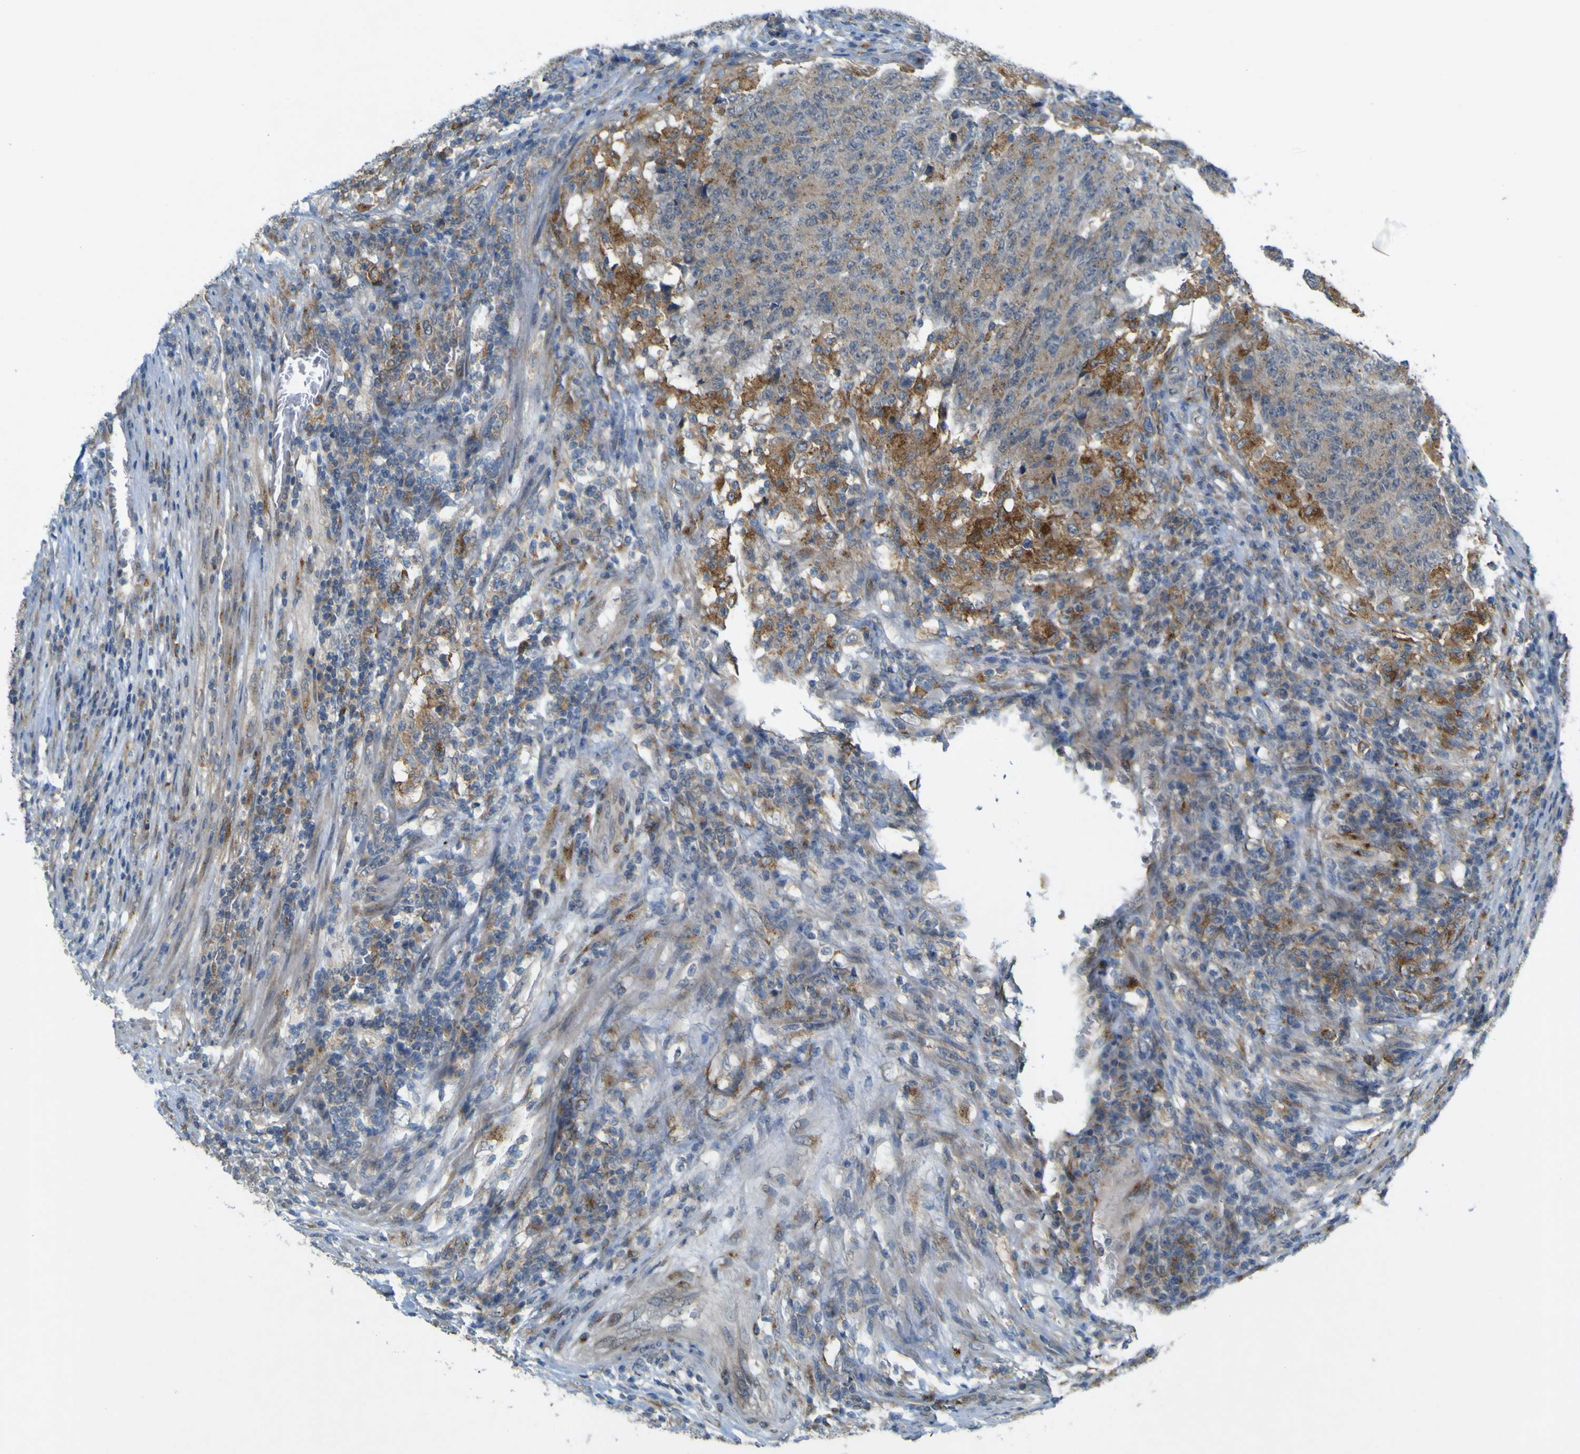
{"staining": {"intensity": "moderate", "quantity": "<25%", "location": "cytoplasmic/membranous"}, "tissue": "colorectal cancer", "cell_type": "Tumor cells", "image_type": "cancer", "snomed": [{"axis": "morphology", "description": "Normal tissue, NOS"}, {"axis": "morphology", "description": "Adenocarcinoma, NOS"}, {"axis": "topography", "description": "Colon"}], "caption": "A brown stain highlights moderate cytoplasmic/membranous staining of a protein in colorectal cancer tumor cells. The staining was performed using DAB (3,3'-diaminobenzidine) to visualize the protein expression in brown, while the nuclei were stained in blue with hematoxylin (Magnification: 20x).", "gene": "IGF2R", "patient": {"sex": "female", "age": 75}}